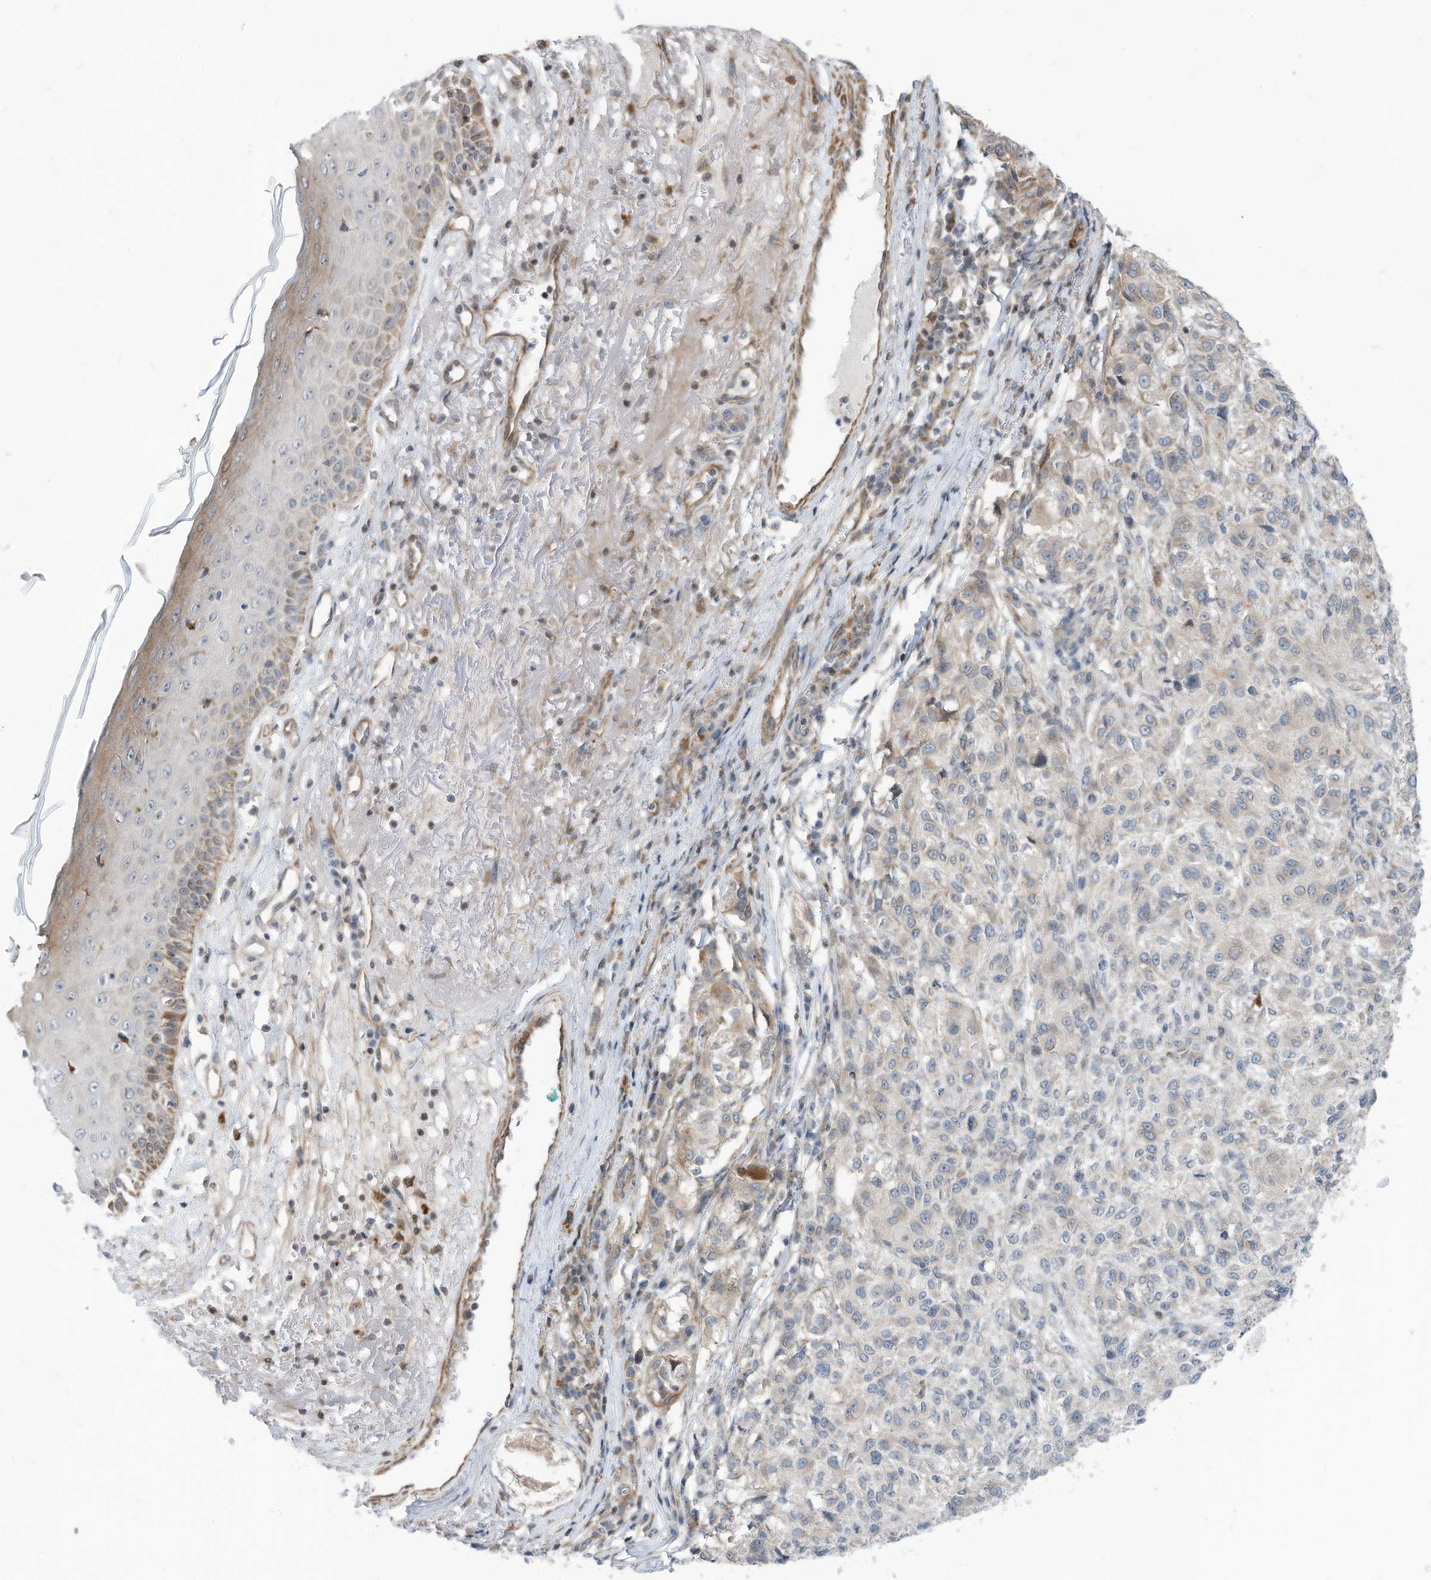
{"staining": {"intensity": "negative", "quantity": "none", "location": "none"}, "tissue": "melanoma", "cell_type": "Tumor cells", "image_type": "cancer", "snomed": [{"axis": "morphology", "description": "Necrosis, NOS"}, {"axis": "morphology", "description": "Malignant melanoma, NOS"}, {"axis": "topography", "description": "Skin"}], "caption": "Immunohistochemistry micrograph of neoplastic tissue: melanoma stained with DAB shows no significant protein positivity in tumor cells.", "gene": "GPATCH3", "patient": {"sex": "female", "age": 87}}